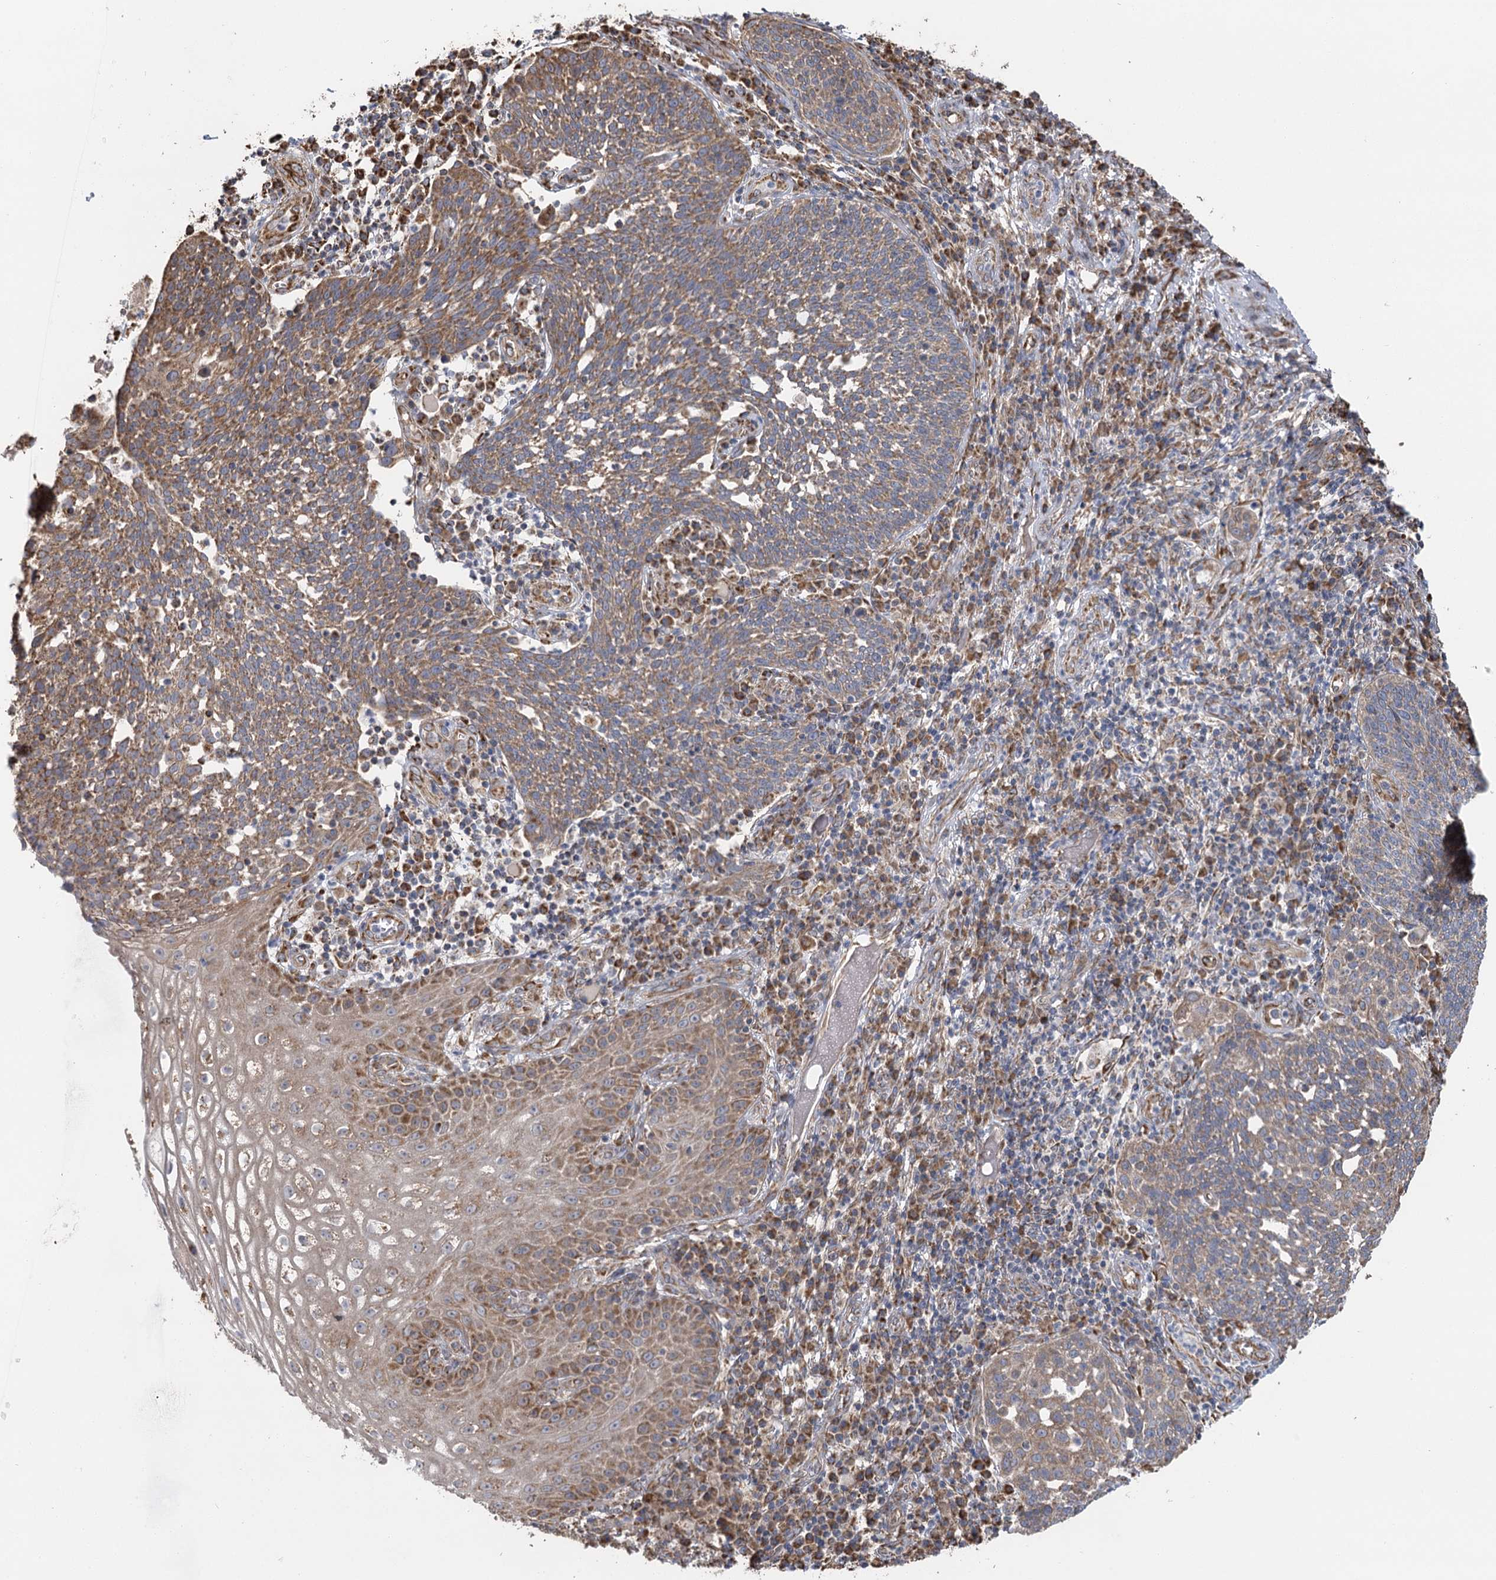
{"staining": {"intensity": "moderate", "quantity": ">75%", "location": "cytoplasmic/membranous"}, "tissue": "cervical cancer", "cell_type": "Tumor cells", "image_type": "cancer", "snomed": [{"axis": "morphology", "description": "Squamous cell carcinoma, NOS"}, {"axis": "topography", "description": "Cervix"}], "caption": "The immunohistochemical stain shows moderate cytoplasmic/membranous expression in tumor cells of cervical squamous cell carcinoma tissue.", "gene": "IL11RA", "patient": {"sex": "female", "age": 34}}